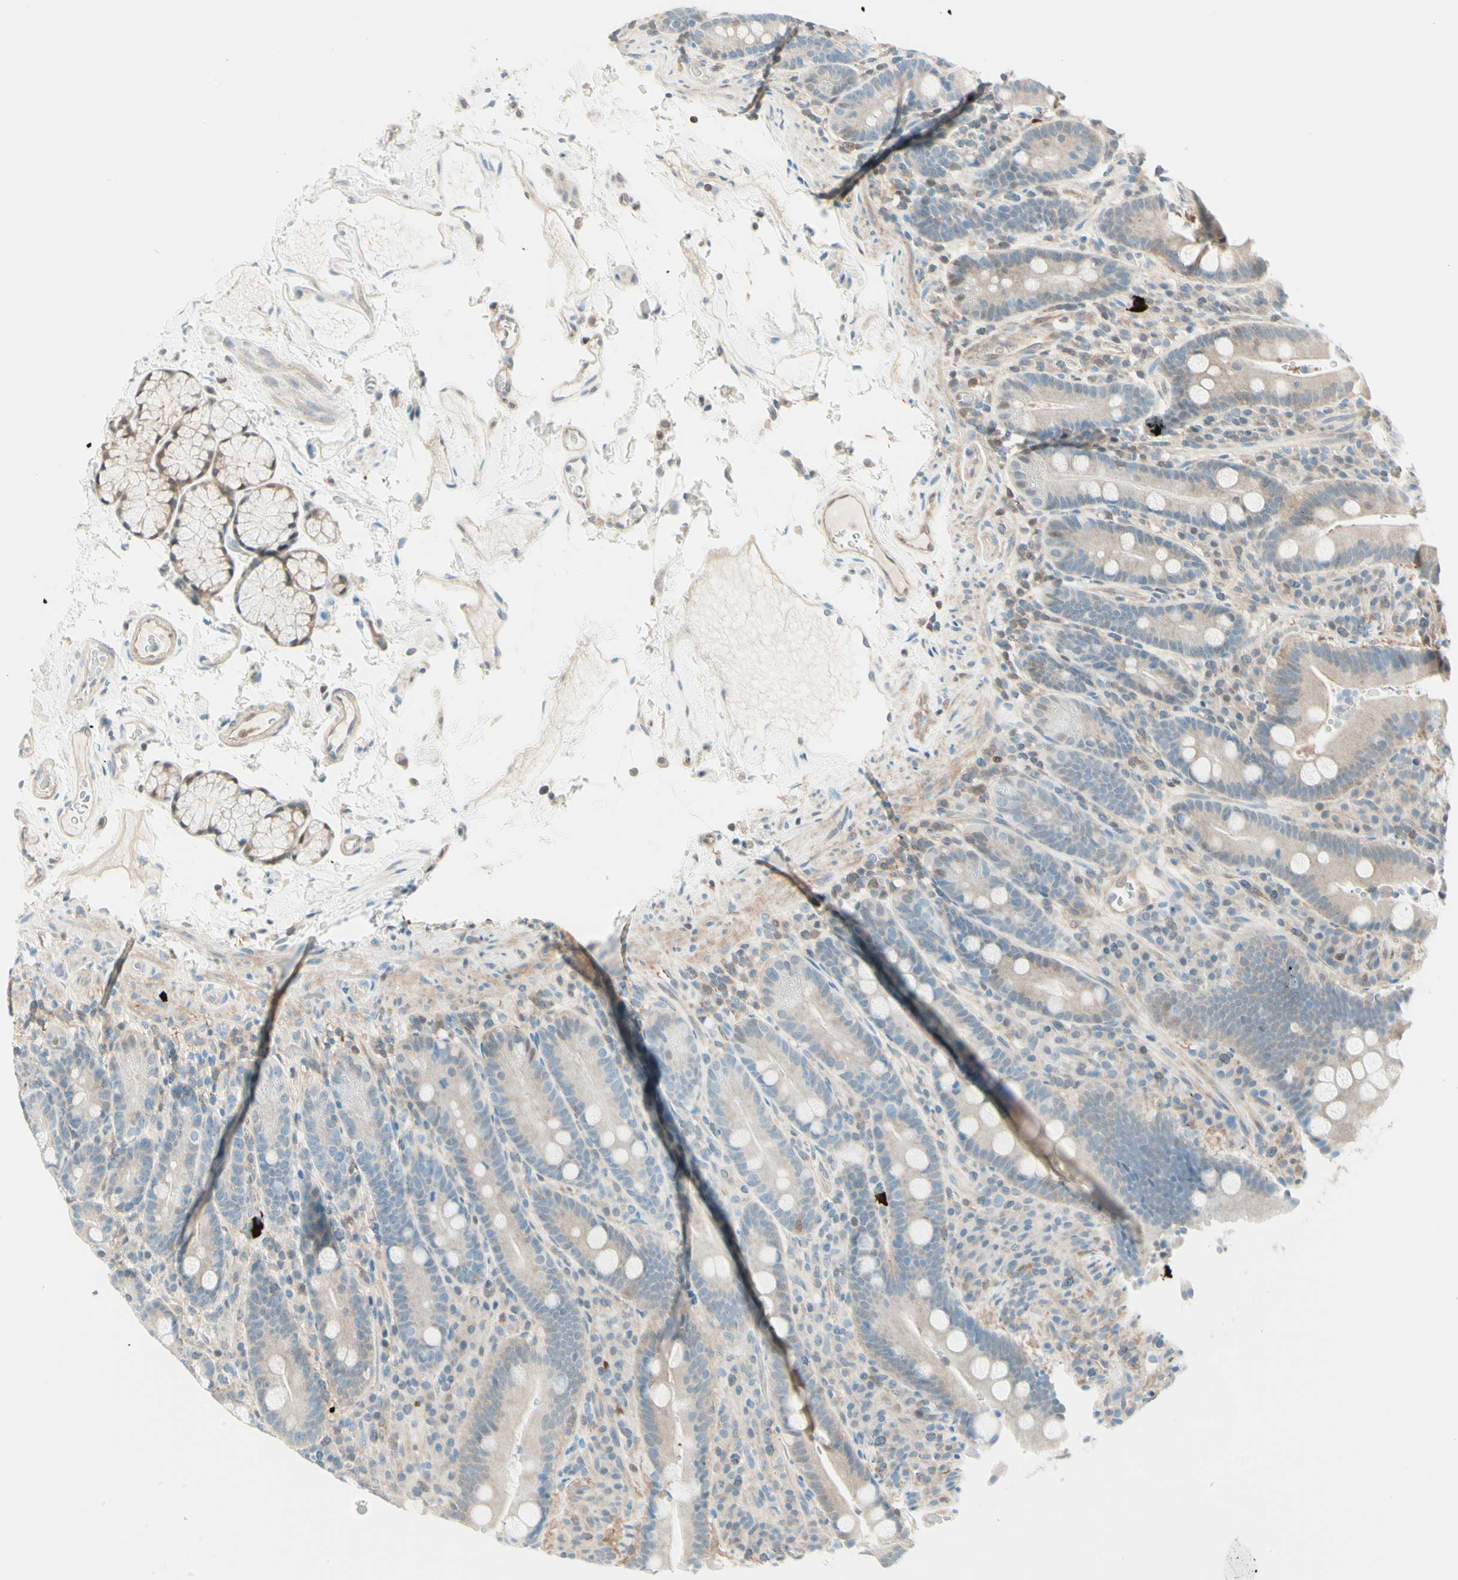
{"staining": {"intensity": "weak", "quantity": ">75%", "location": "cytoplasmic/membranous"}, "tissue": "duodenum", "cell_type": "Glandular cells", "image_type": "normal", "snomed": [{"axis": "morphology", "description": "Normal tissue, NOS"}, {"axis": "topography", "description": "Small intestine, NOS"}], "caption": "Immunohistochemical staining of normal human duodenum reveals low levels of weak cytoplasmic/membranous positivity in about >75% of glandular cells.", "gene": "UPK3B", "patient": {"sex": "female", "age": 71}}